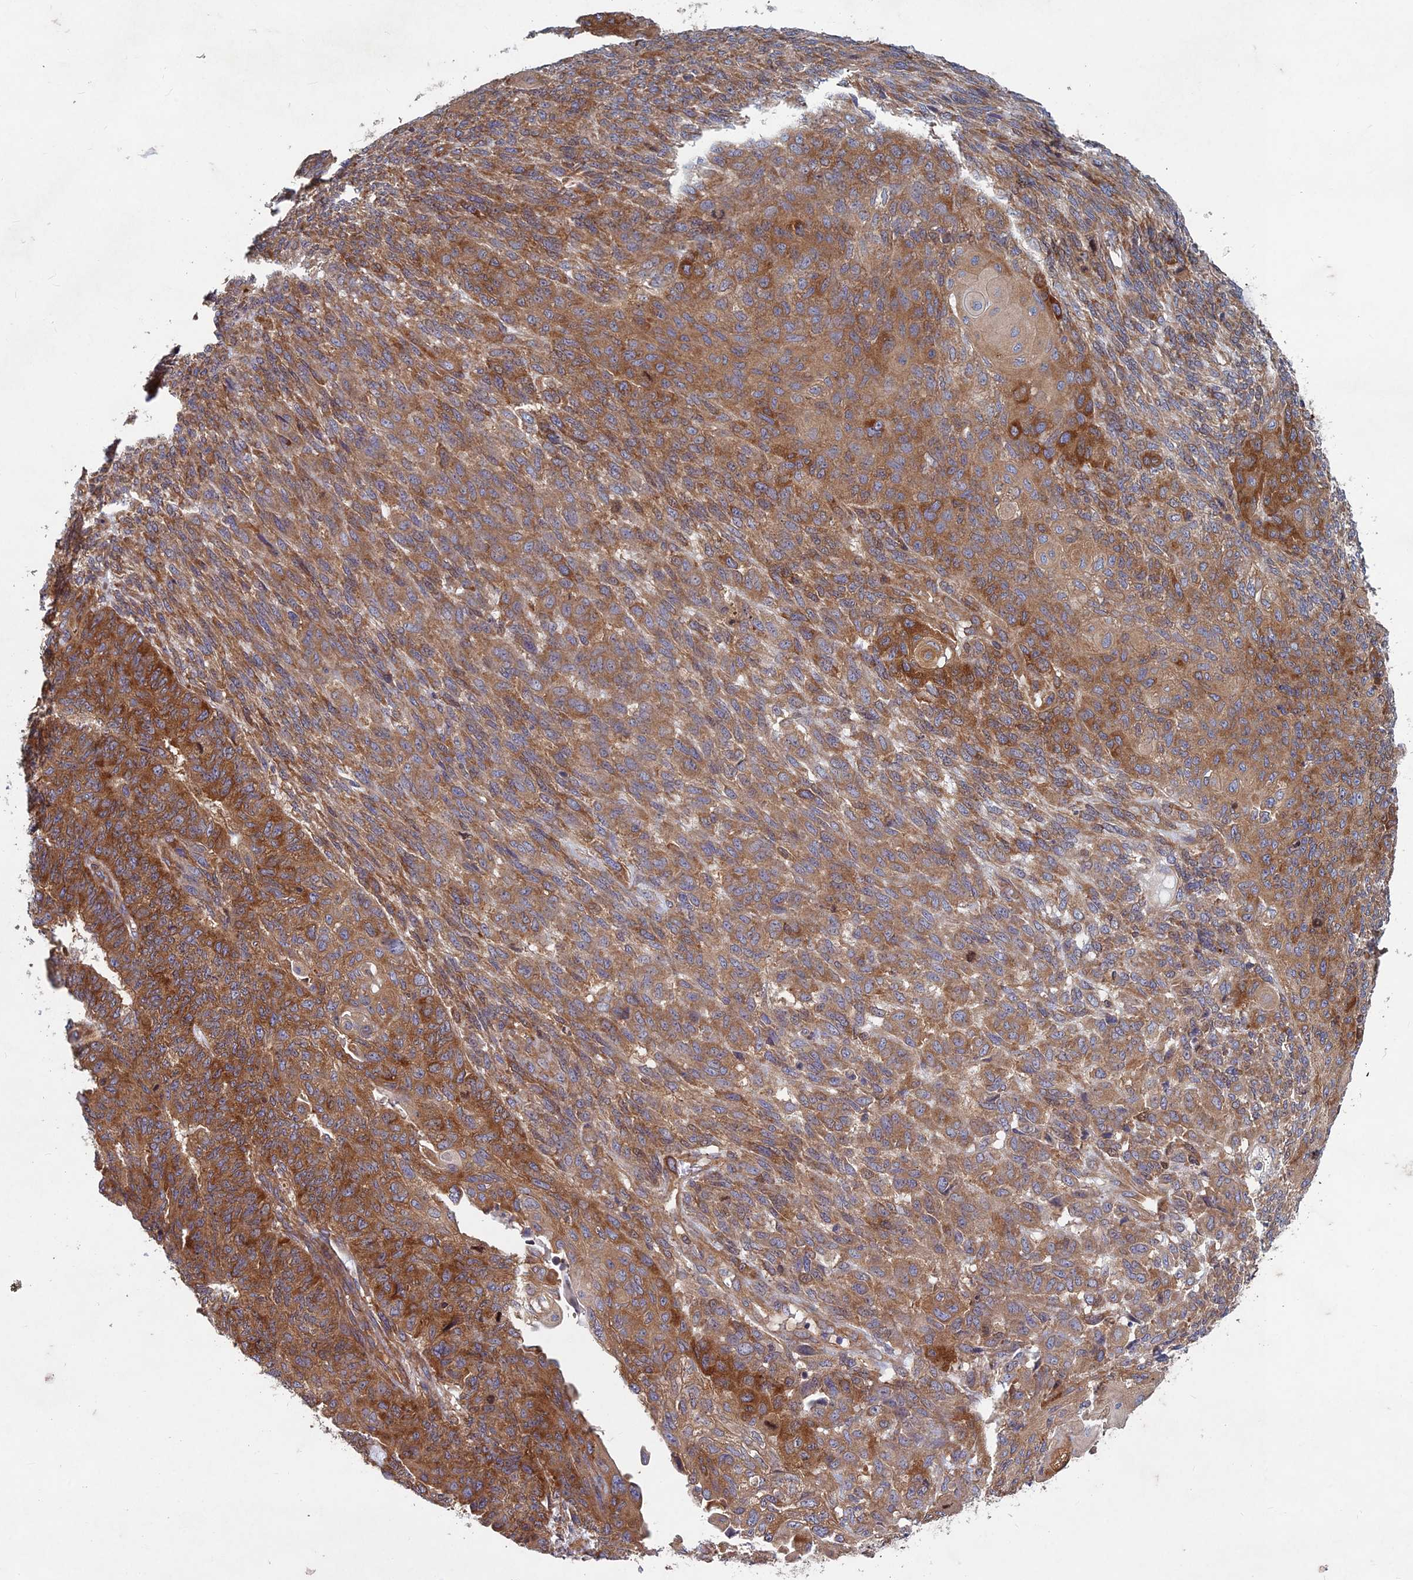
{"staining": {"intensity": "strong", "quantity": ">75%", "location": "cytoplasmic/membranous"}, "tissue": "endometrial cancer", "cell_type": "Tumor cells", "image_type": "cancer", "snomed": [{"axis": "morphology", "description": "Adenocarcinoma, NOS"}, {"axis": "topography", "description": "Endometrium"}], "caption": "This photomicrograph shows endometrial cancer stained with immunohistochemistry to label a protein in brown. The cytoplasmic/membranous of tumor cells show strong positivity for the protein. Nuclei are counter-stained blue.", "gene": "NCAPG", "patient": {"sex": "female", "age": 32}}